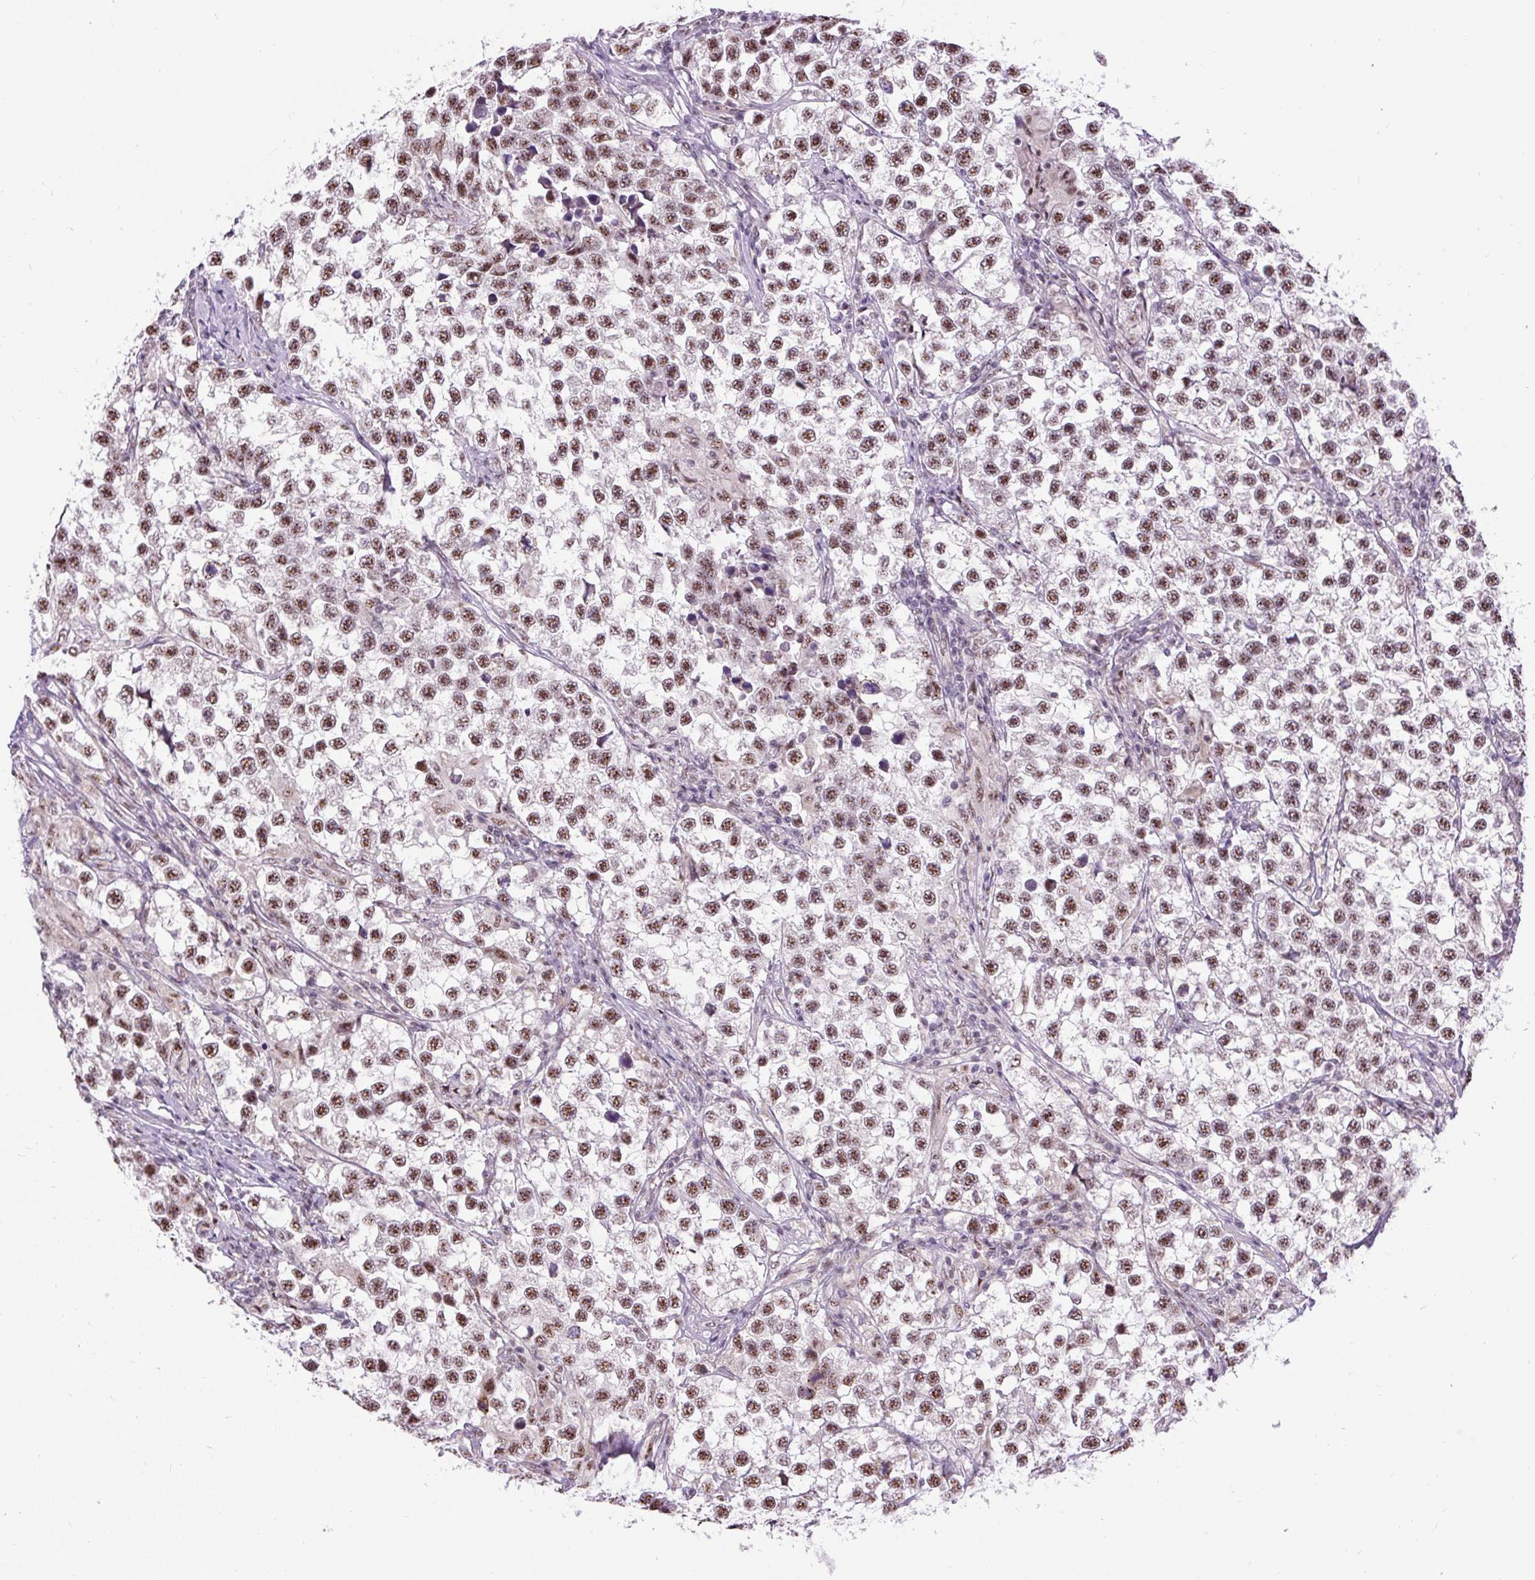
{"staining": {"intensity": "moderate", "quantity": ">75%", "location": "nuclear"}, "tissue": "testis cancer", "cell_type": "Tumor cells", "image_type": "cancer", "snomed": [{"axis": "morphology", "description": "Seminoma, NOS"}, {"axis": "topography", "description": "Testis"}], "caption": "Immunohistochemical staining of seminoma (testis) displays medium levels of moderate nuclear positivity in approximately >75% of tumor cells. (Brightfield microscopy of DAB IHC at high magnification).", "gene": "SMC5", "patient": {"sex": "male", "age": 46}}